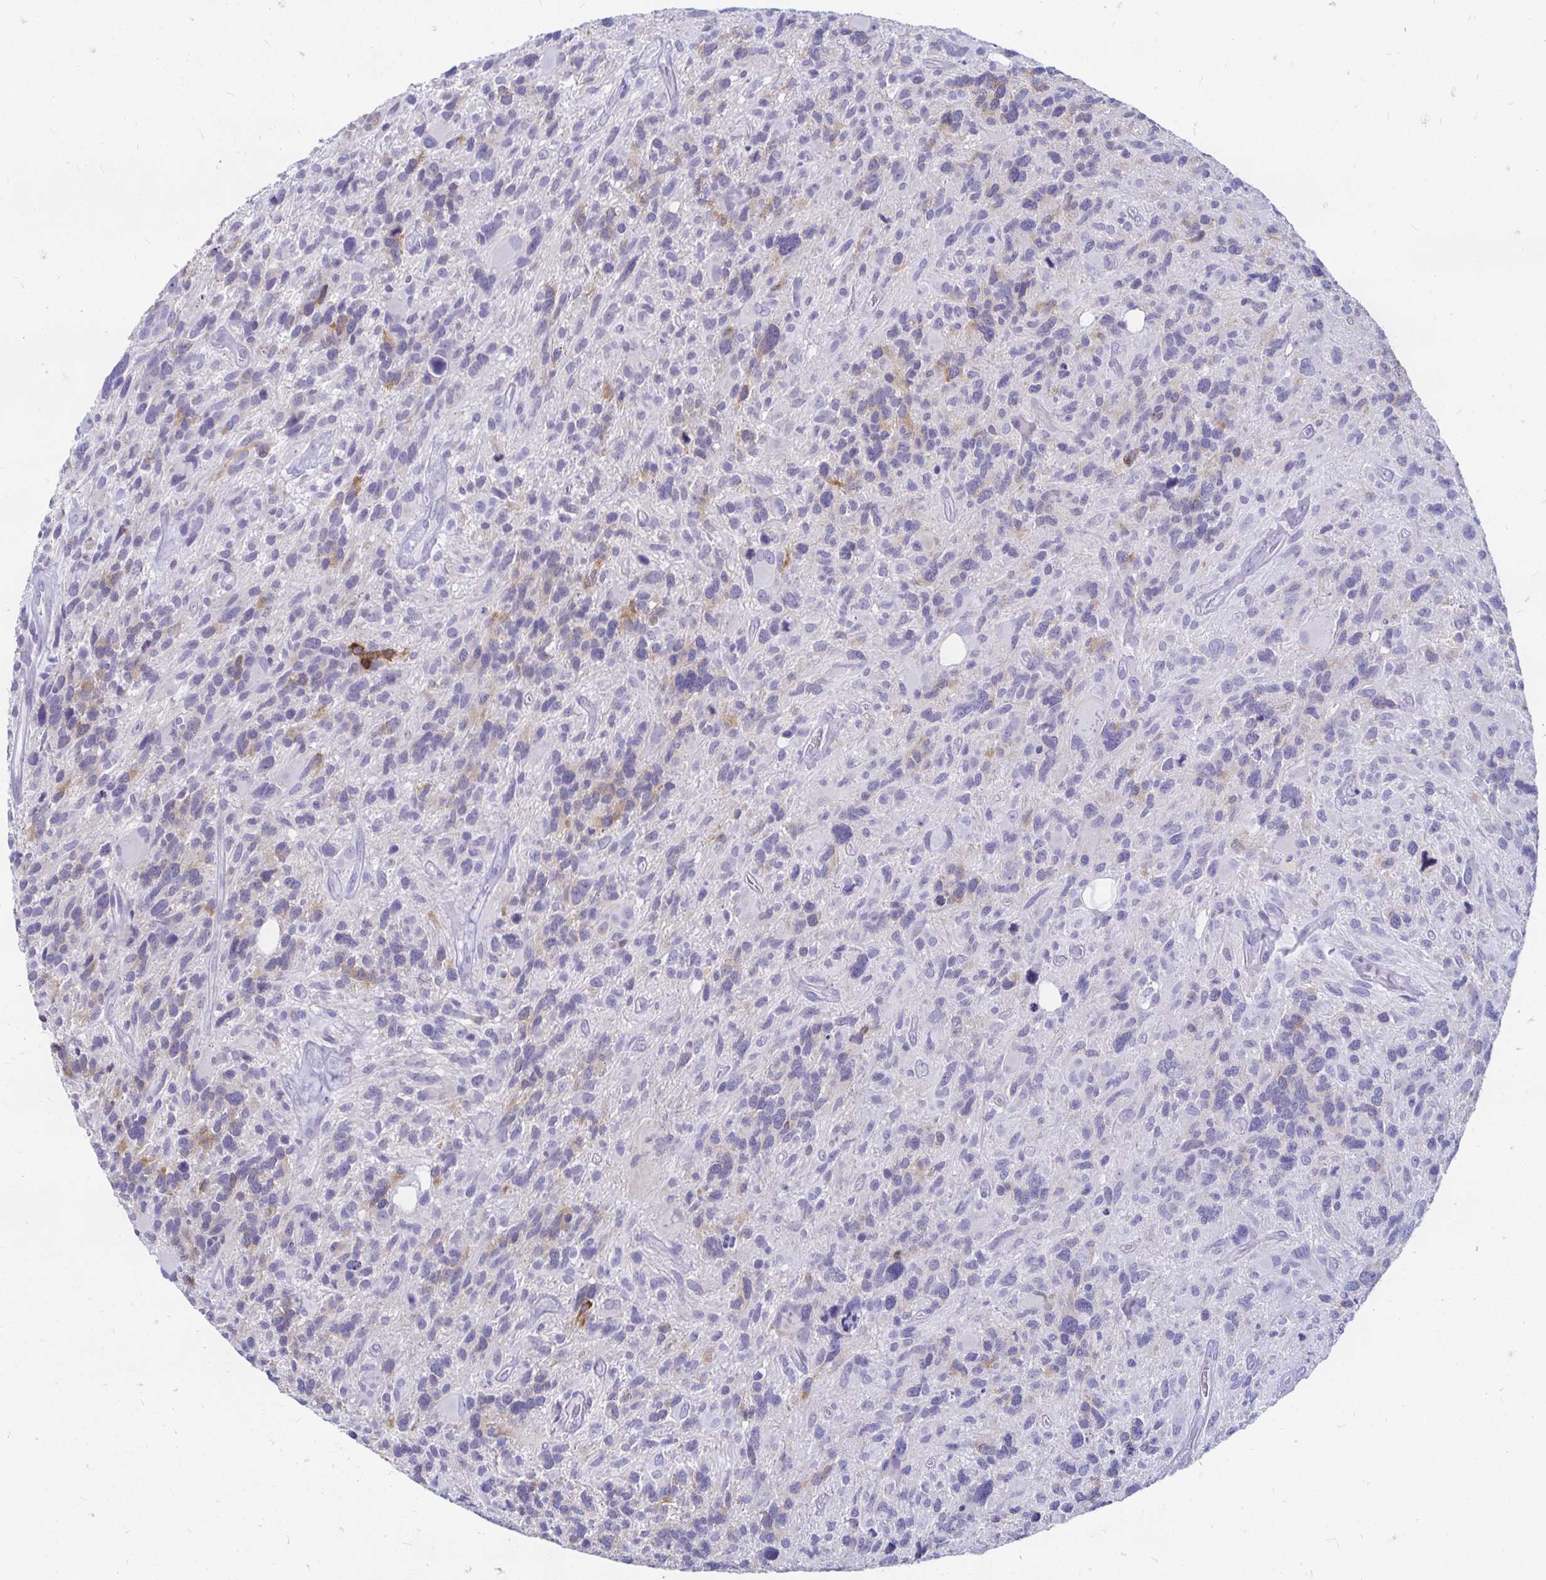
{"staining": {"intensity": "weak", "quantity": "<25%", "location": "cytoplasmic/membranous"}, "tissue": "glioma", "cell_type": "Tumor cells", "image_type": "cancer", "snomed": [{"axis": "morphology", "description": "Glioma, malignant, High grade"}, {"axis": "topography", "description": "Brain"}], "caption": "Tumor cells show no significant protein staining in high-grade glioma (malignant).", "gene": "PEG10", "patient": {"sex": "male", "age": 49}}